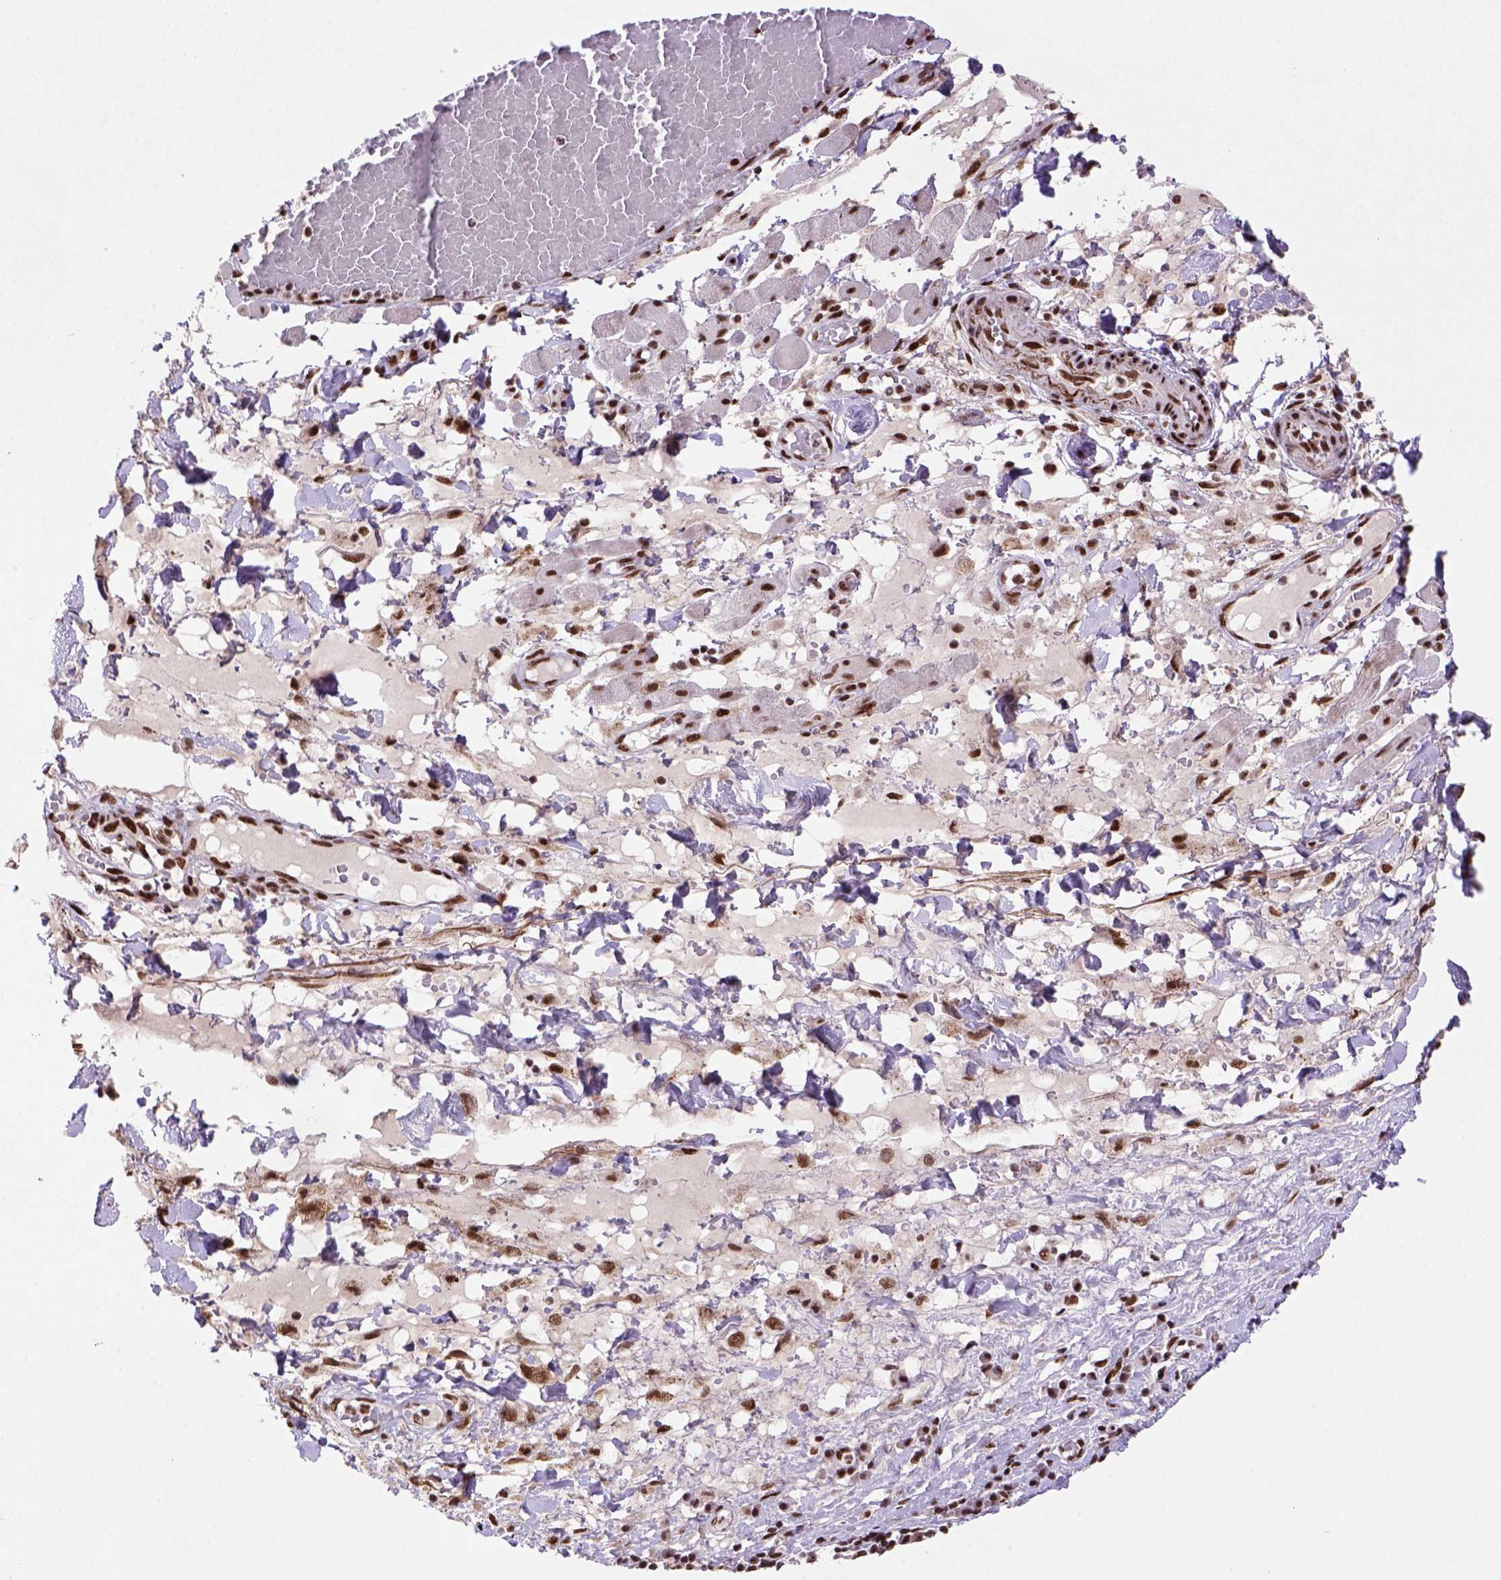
{"staining": {"intensity": "moderate", "quantity": ">75%", "location": "nuclear"}, "tissue": "melanoma", "cell_type": "Tumor cells", "image_type": "cancer", "snomed": [{"axis": "morphology", "description": "Malignant melanoma, NOS"}, {"axis": "topography", "description": "Skin"}], "caption": "IHC image of human malignant melanoma stained for a protein (brown), which exhibits medium levels of moderate nuclear expression in approximately >75% of tumor cells.", "gene": "NSMCE2", "patient": {"sex": "female", "age": 91}}